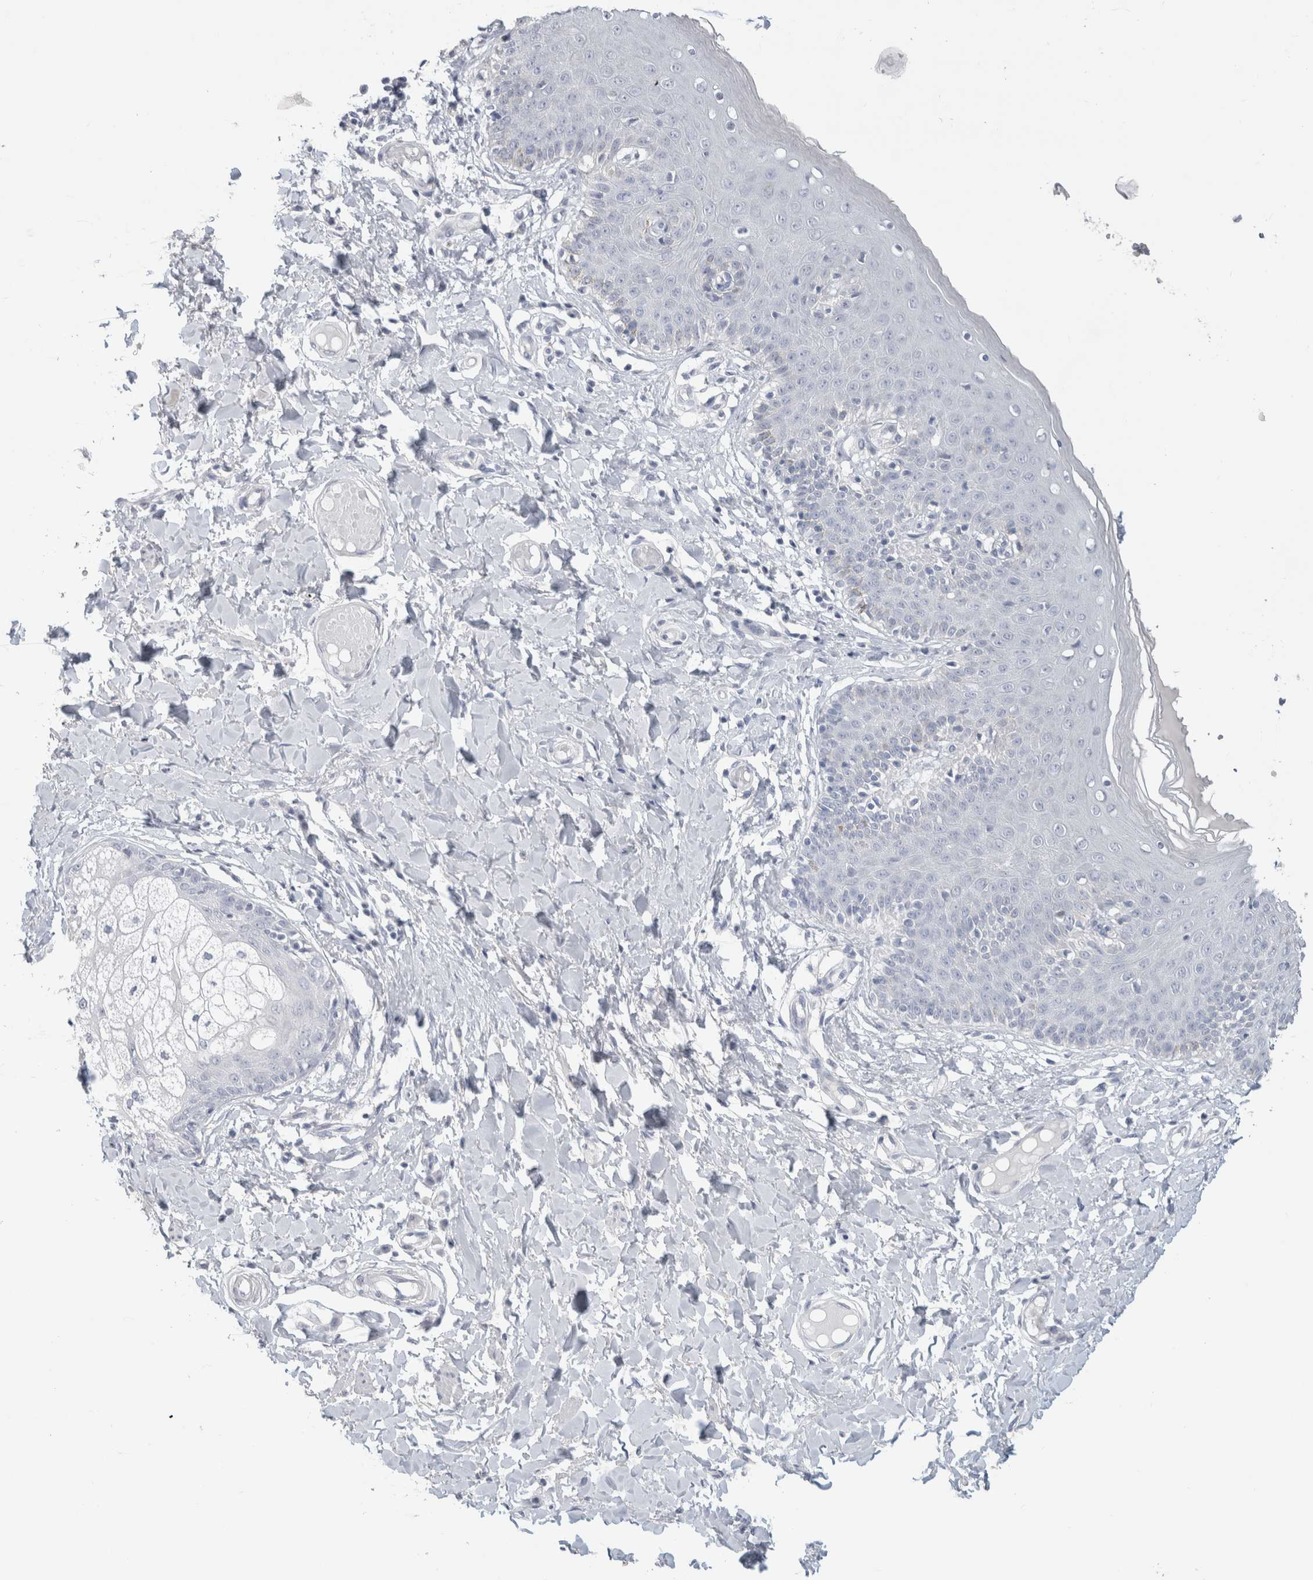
{"staining": {"intensity": "negative", "quantity": "none", "location": "none"}, "tissue": "skin", "cell_type": "Epidermal cells", "image_type": "normal", "snomed": [{"axis": "morphology", "description": "Normal tissue, NOS"}, {"axis": "topography", "description": "Vulva"}], "caption": "This image is of unremarkable skin stained with immunohistochemistry (IHC) to label a protein in brown with the nuclei are counter-stained blue. There is no expression in epidermal cells.", "gene": "SLC6A1", "patient": {"sex": "female", "age": 66}}